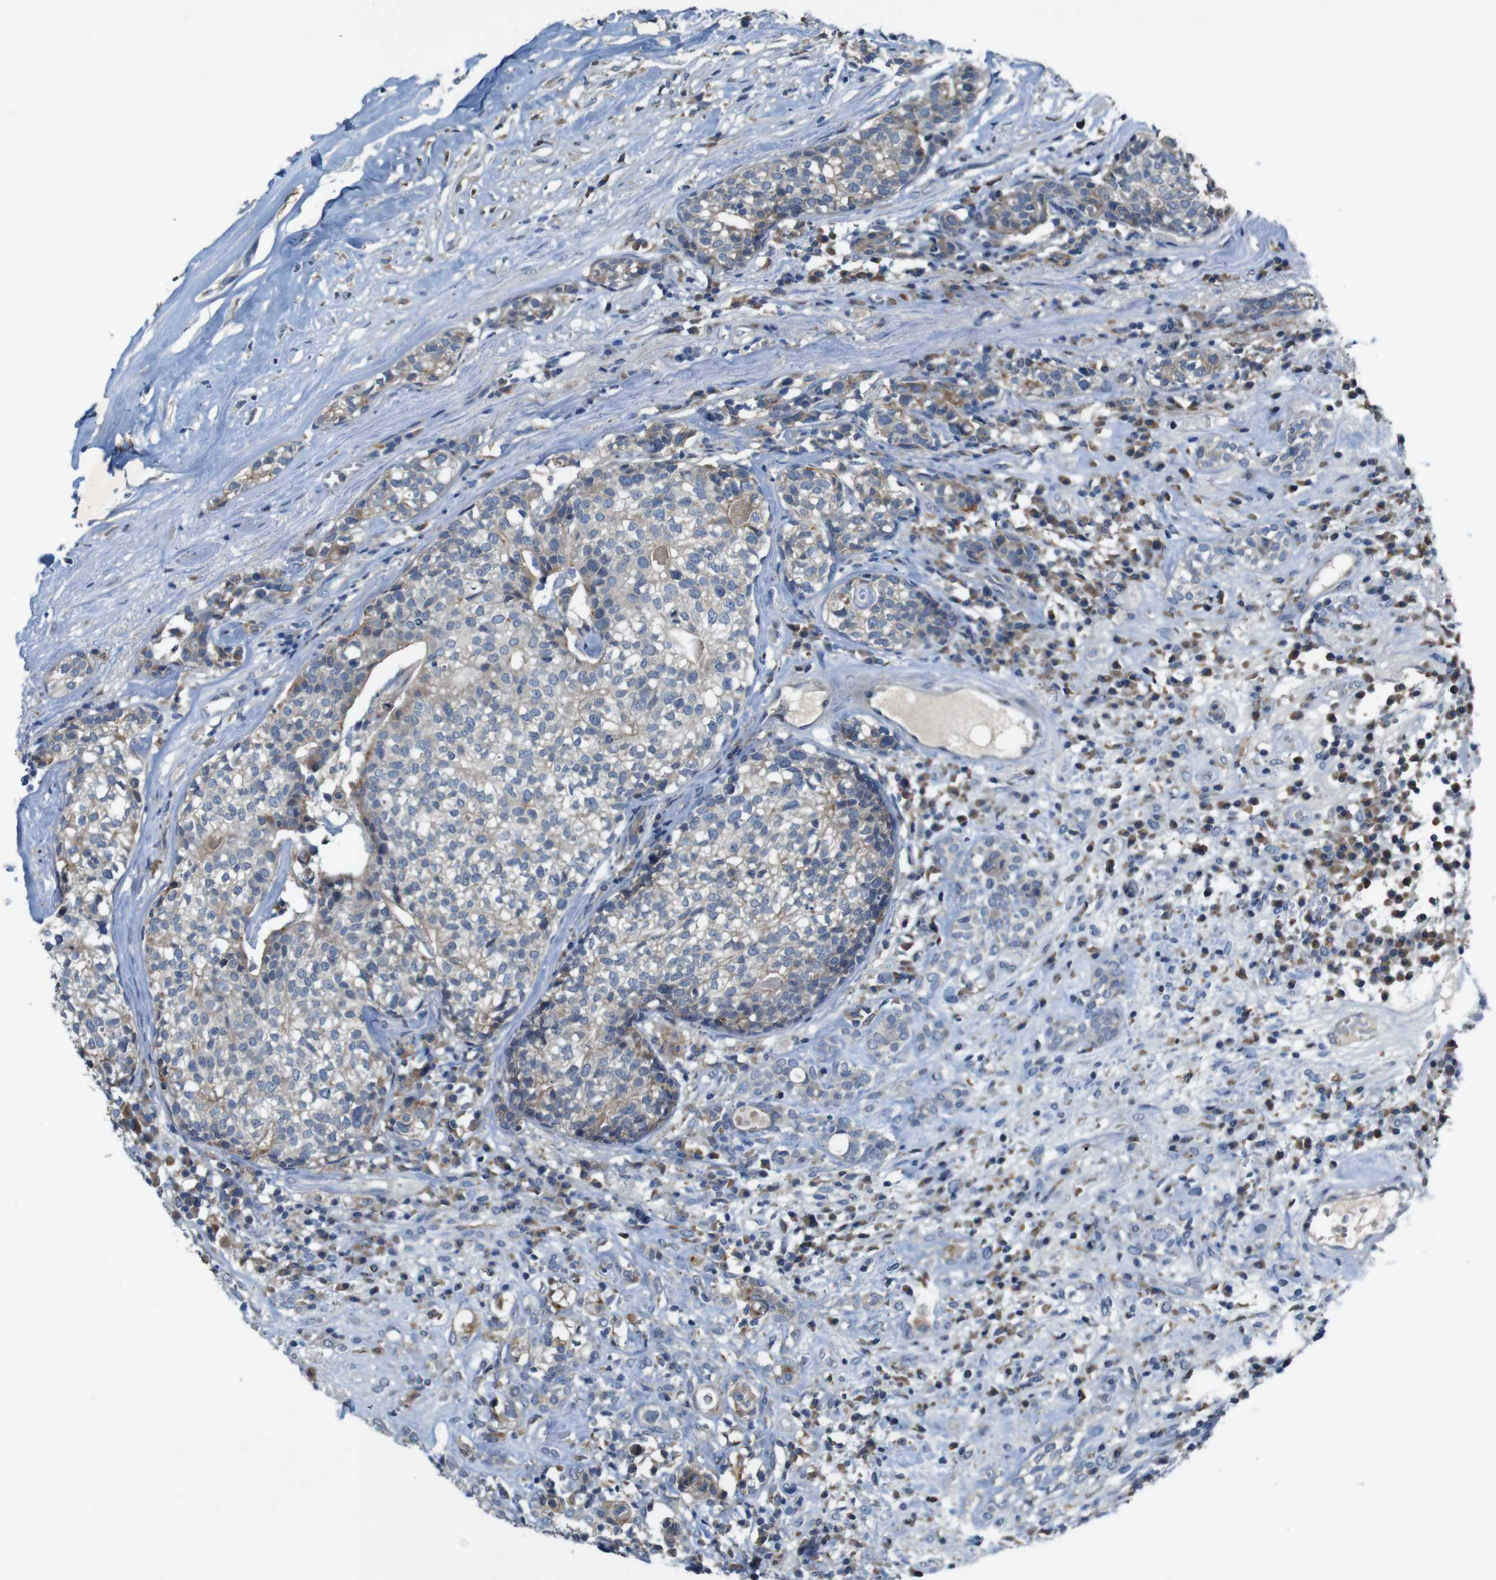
{"staining": {"intensity": "weak", "quantity": ">75%", "location": "cytoplasmic/membranous"}, "tissue": "head and neck cancer", "cell_type": "Tumor cells", "image_type": "cancer", "snomed": [{"axis": "morphology", "description": "Adenocarcinoma, NOS"}, {"axis": "topography", "description": "Salivary gland"}, {"axis": "topography", "description": "Head-Neck"}], "caption": "An image of human head and neck adenocarcinoma stained for a protein reveals weak cytoplasmic/membranous brown staining in tumor cells.", "gene": "MOGAT3", "patient": {"sex": "female", "age": 65}}